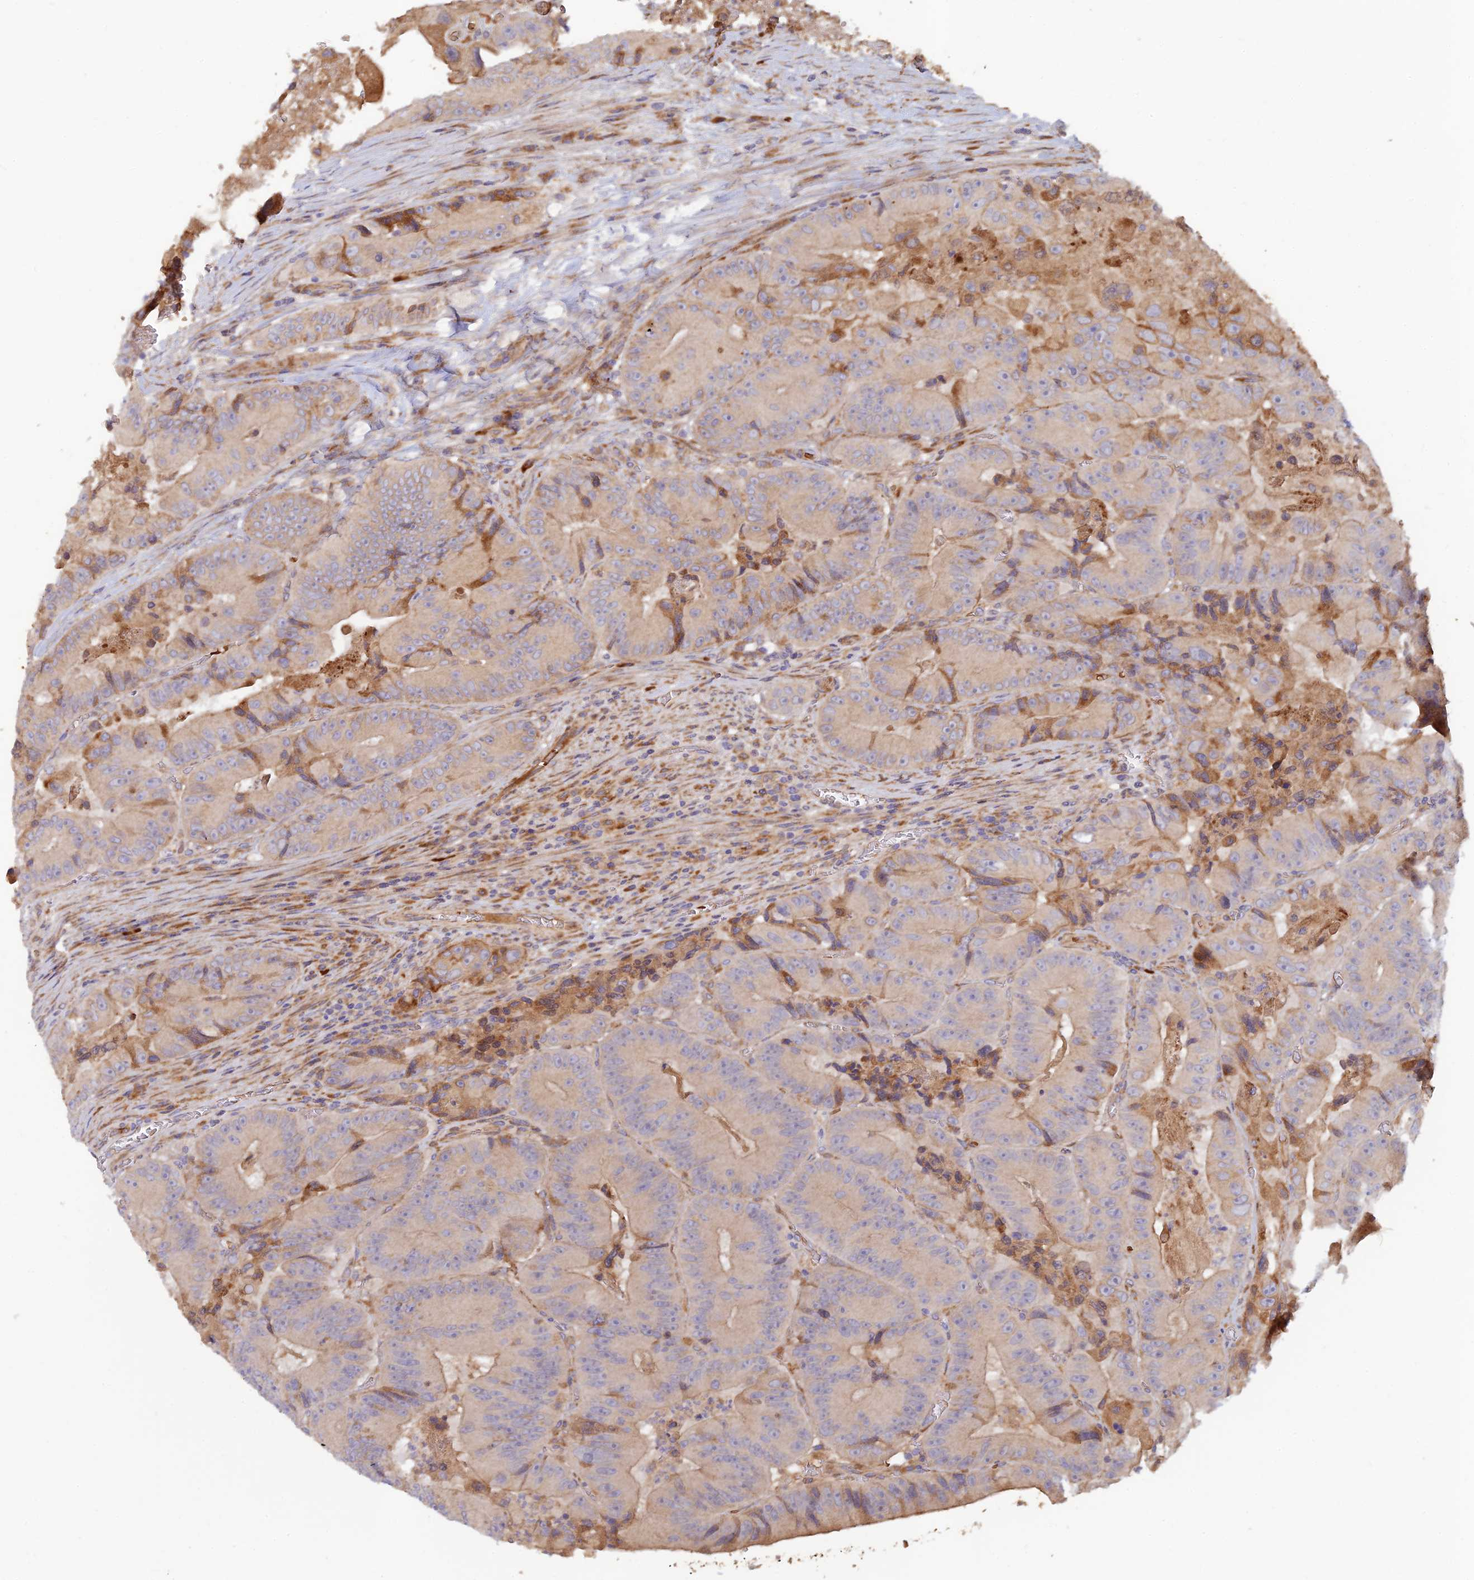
{"staining": {"intensity": "moderate", "quantity": "<25%", "location": "cytoplasmic/membranous"}, "tissue": "colorectal cancer", "cell_type": "Tumor cells", "image_type": "cancer", "snomed": [{"axis": "morphology", "description": "Adenocarcinoma, NOS"}, {"axis": "topography", "description": "Colon"}], "caption": "IHC staining of colorectal adenocarcinoma, which exhibits low levels of moderate cytoplasmic/membranous positivity in approximately <25% of tumor cells indicating moderate cytoplasmic/membranous protein staining. The staining was performed using DAB (brown) for protein detection and nuclei were counterstained in hematoxylin (blue).", "gene": "GMCL1", "patient": {"sex": "female", "age": 86}}